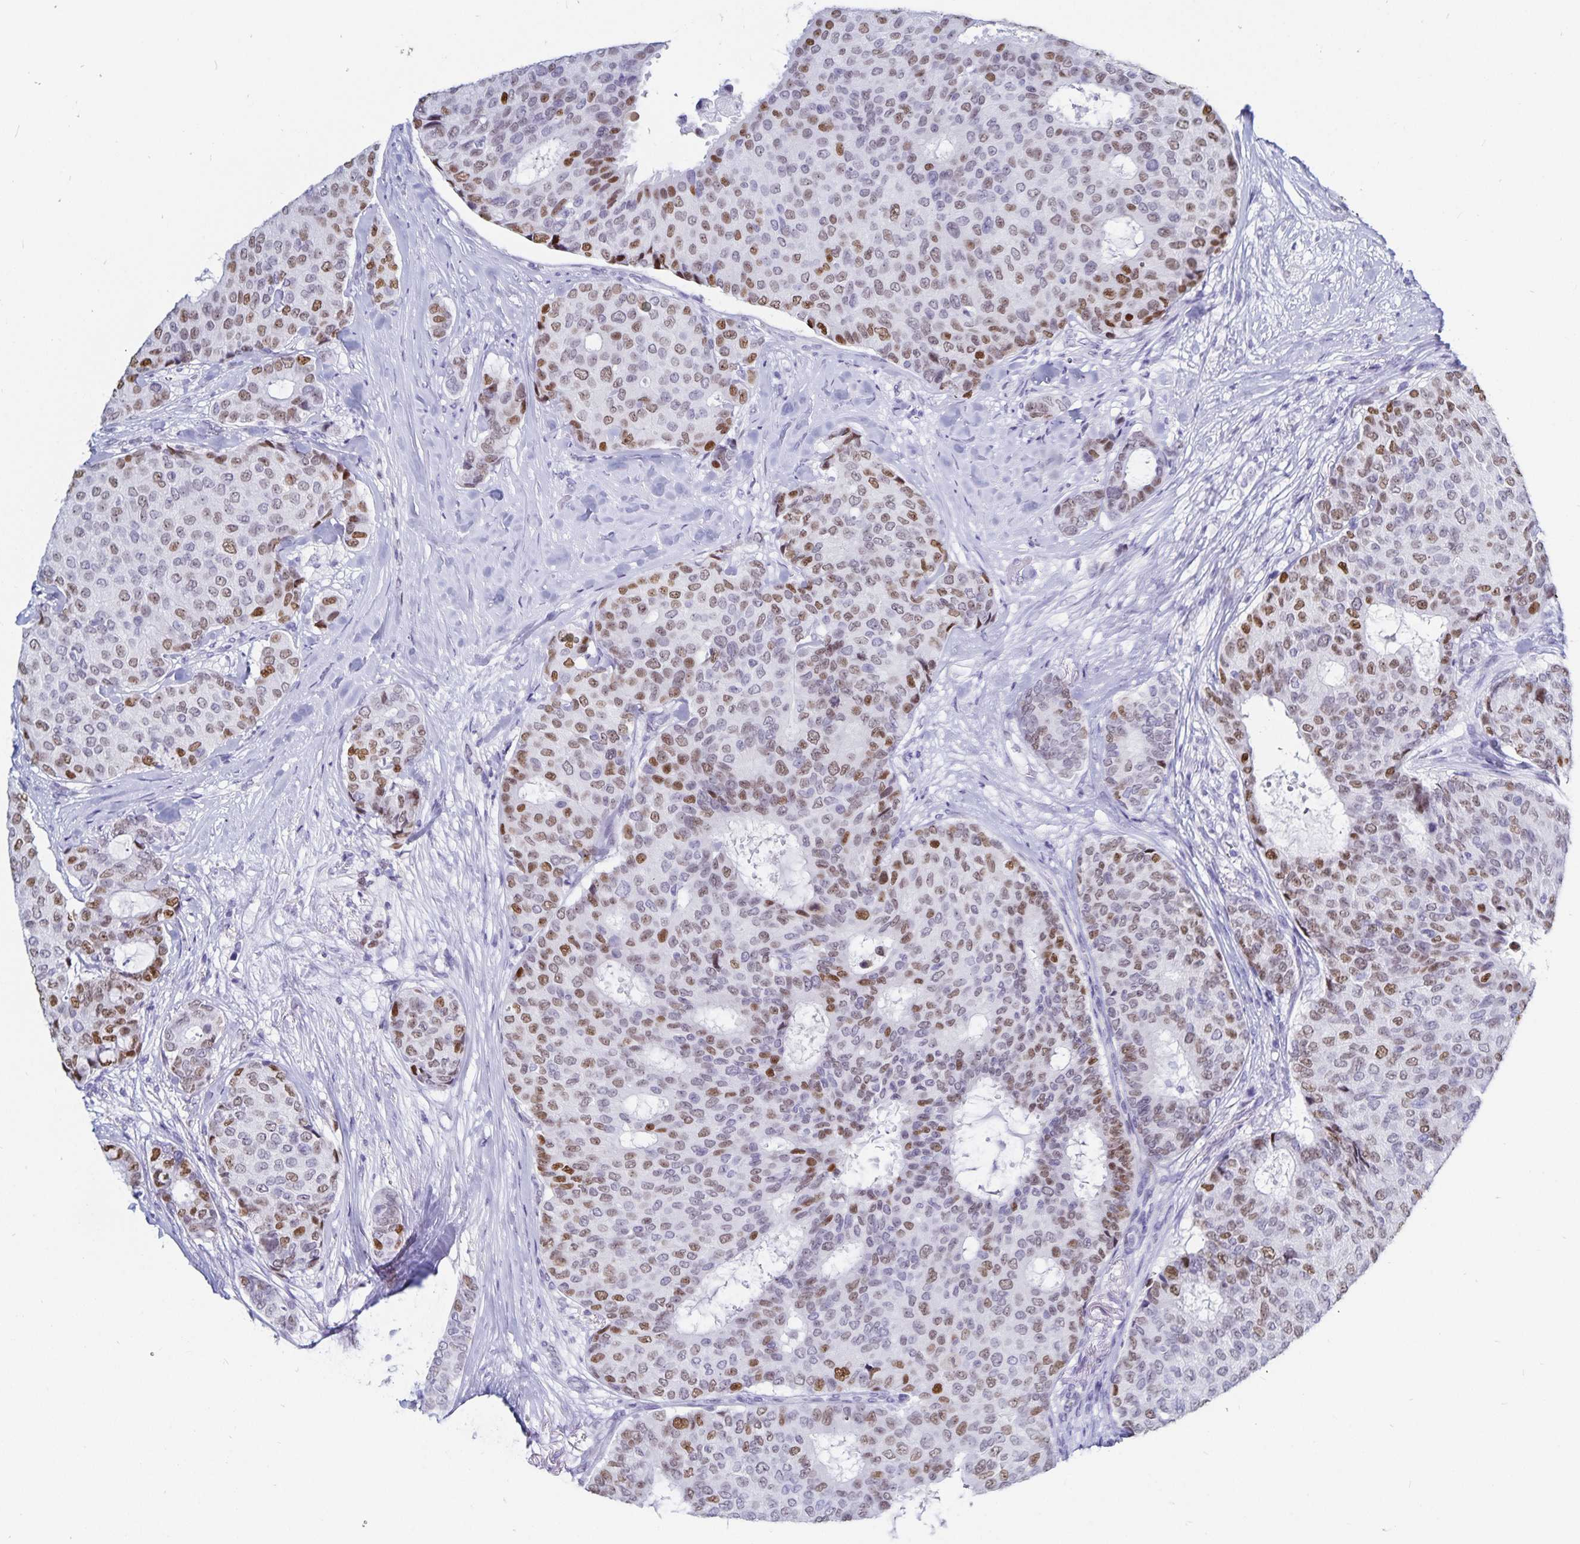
{"staining": {"intensity": "moderate", "quantity": "25%-75%", "location": "nuclear"}, "tissue": "breast cancer", "cell_type": "Tumor cells", "image_type": "cancer", "snomed": [{"axis": "morphology", "description": "Duct carcinoma"}, {"axis": "topography", "description": "Breast"}], "caption": "Breast cancer (intraductal carcinoma) stained with DAB immunohistochemistry reveals medium levels of moderate nuclear expression in approximately 25%-75% of tumor cells.", "gene": "HMGB3", "patient": {"sex": "female", "age": 75}}